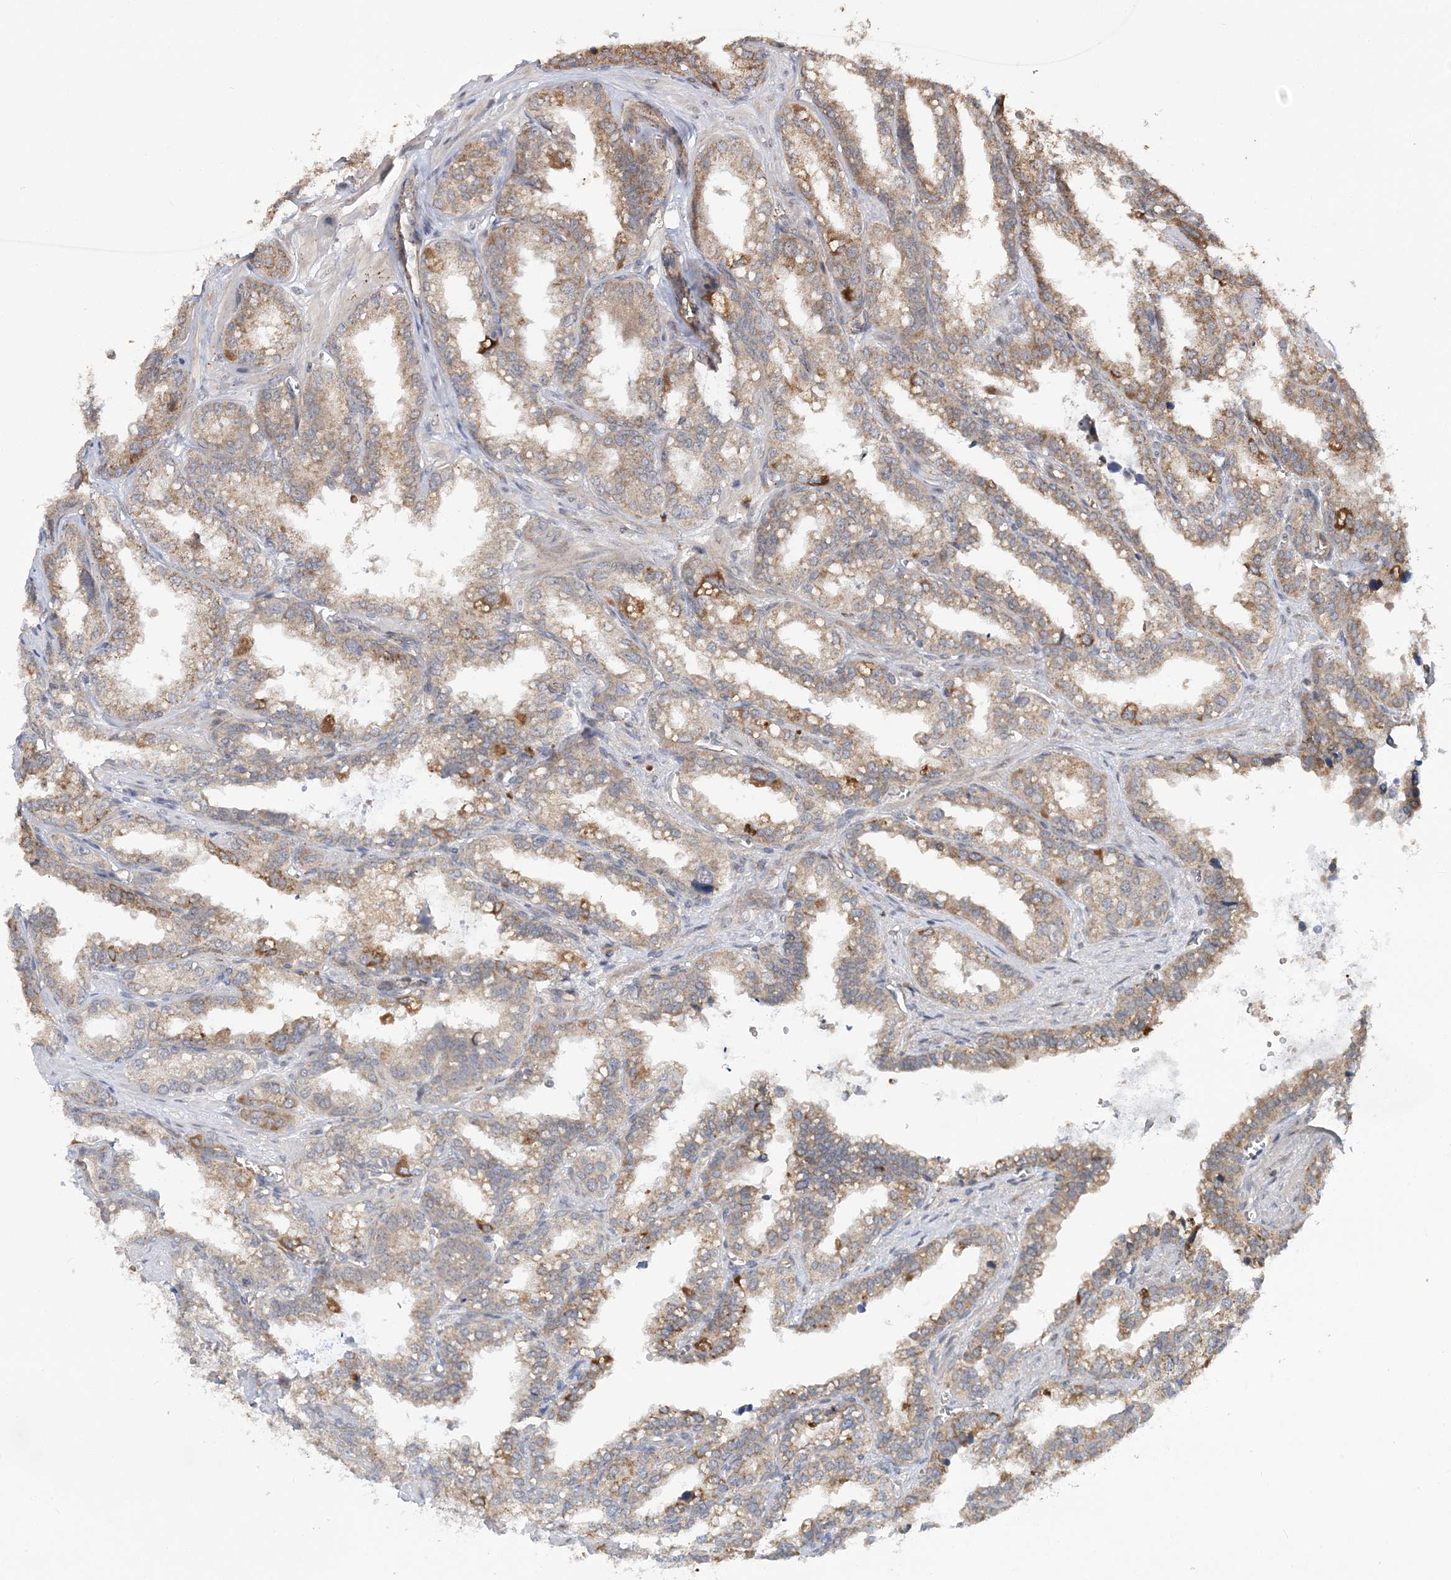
{"staining": {"intensity": "moderate", "quantity": "25%-75%", "location": "cytoplasmic/membranous"}, "tissue": "seminal vesicle", "cell_type": "Glandular cells", "image_type": "normal", "snomed": [{"axis": "morphology", "description": "Normal tissue, NOS"}, {"axis": "topography", "description": "Prostate"}, {"axis": "topography", "description": "Seminal veicle"}], "caption": "Glandular cells demonstrate moderate cytoplasmic/membranous expression in approximately 25%-75% of cells in benign seminal vesicle.", "gene": "KIF4A", "patient": {"sex": "male", "age": 51}}